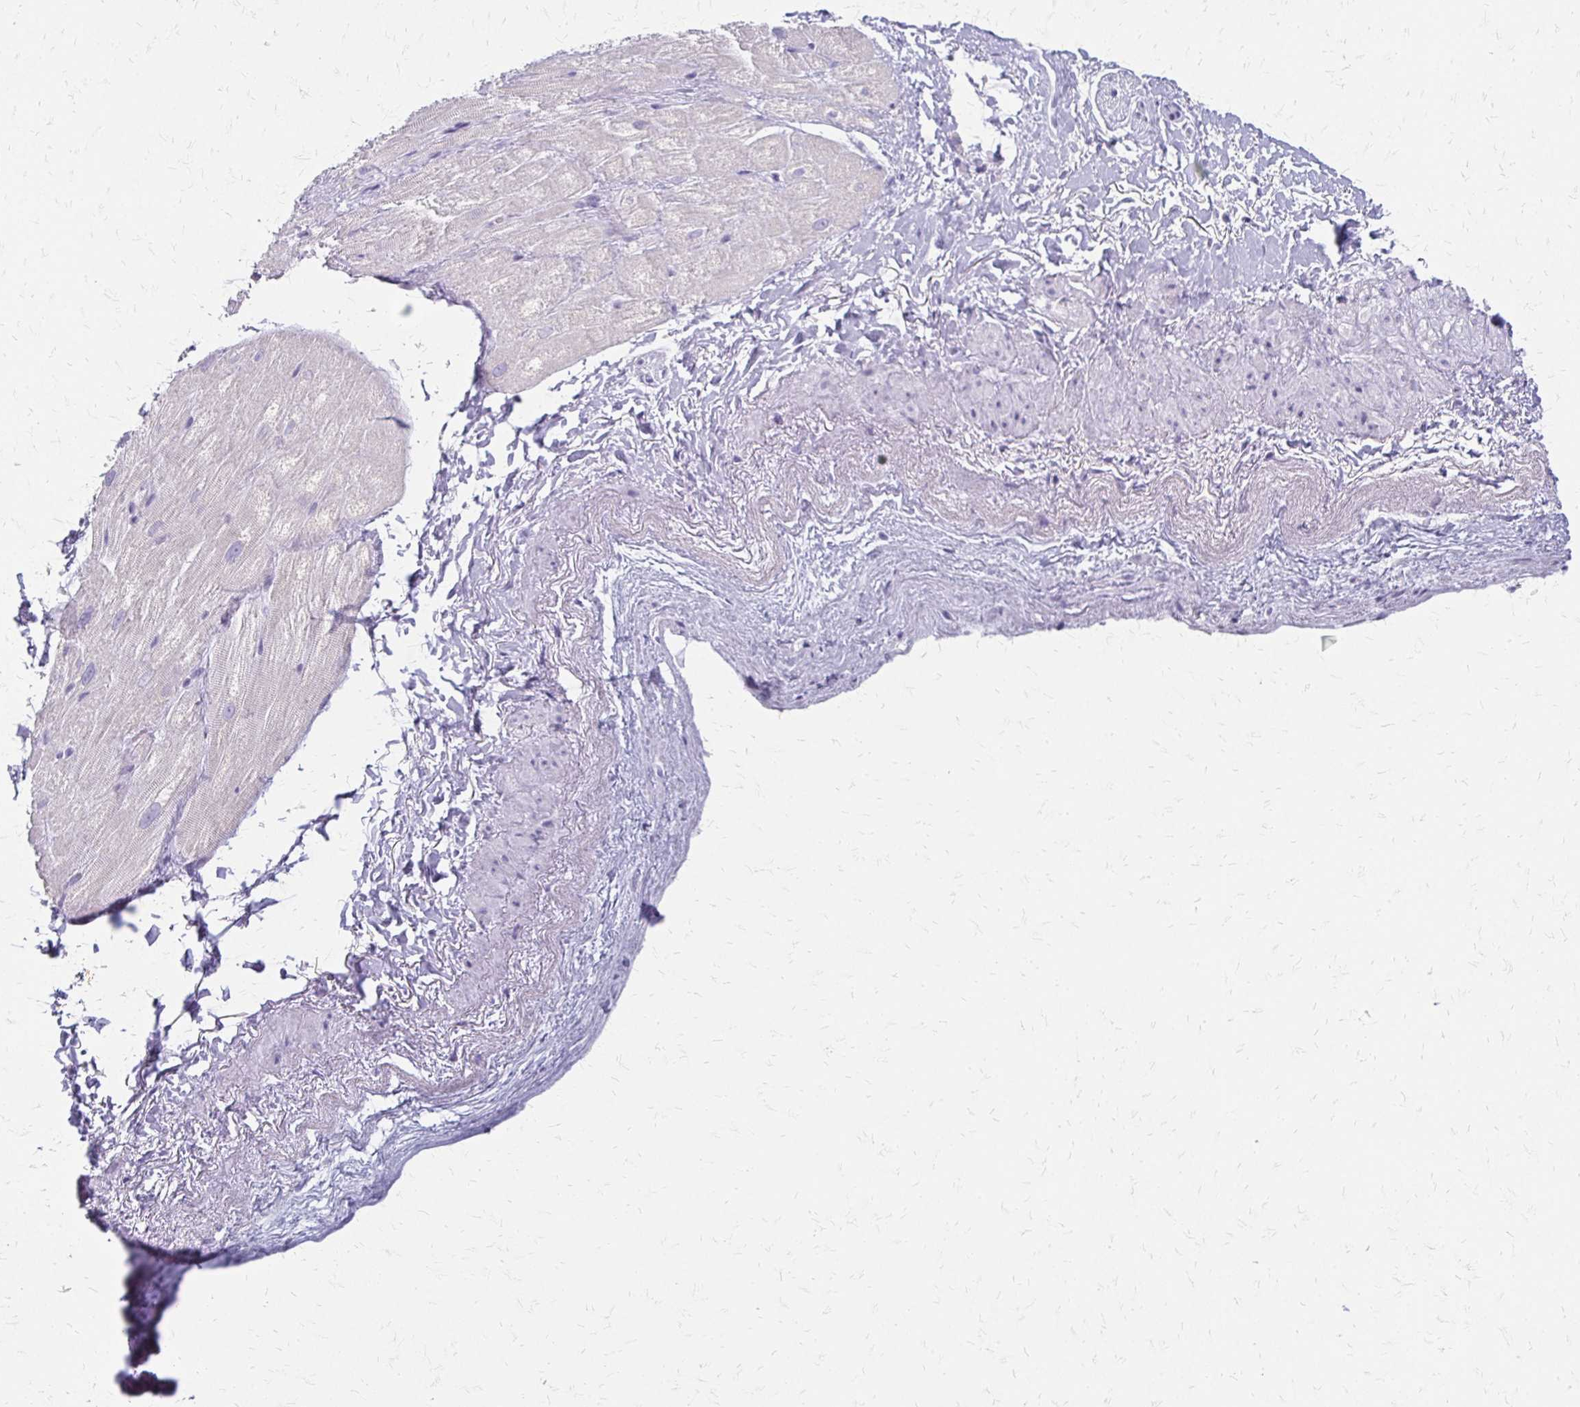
{"staining": {"intensity": "negative", "quantity": "none", "location": "none"}, "tissue": "heart muscle", "cell_type": "Cardiomyocytes", "image_type": "normal", "snomed": [{"axis": "morphology", "description": "Normal tissue, NOS"}, {"axis": "topography", "description": "Heart"}], "caption": "Immunohistochemistry of normal heart muscle reveals no expression in cardiomyocytes.", "gene": "ACP5", "patient": {"sex": "male", "age": 62}}